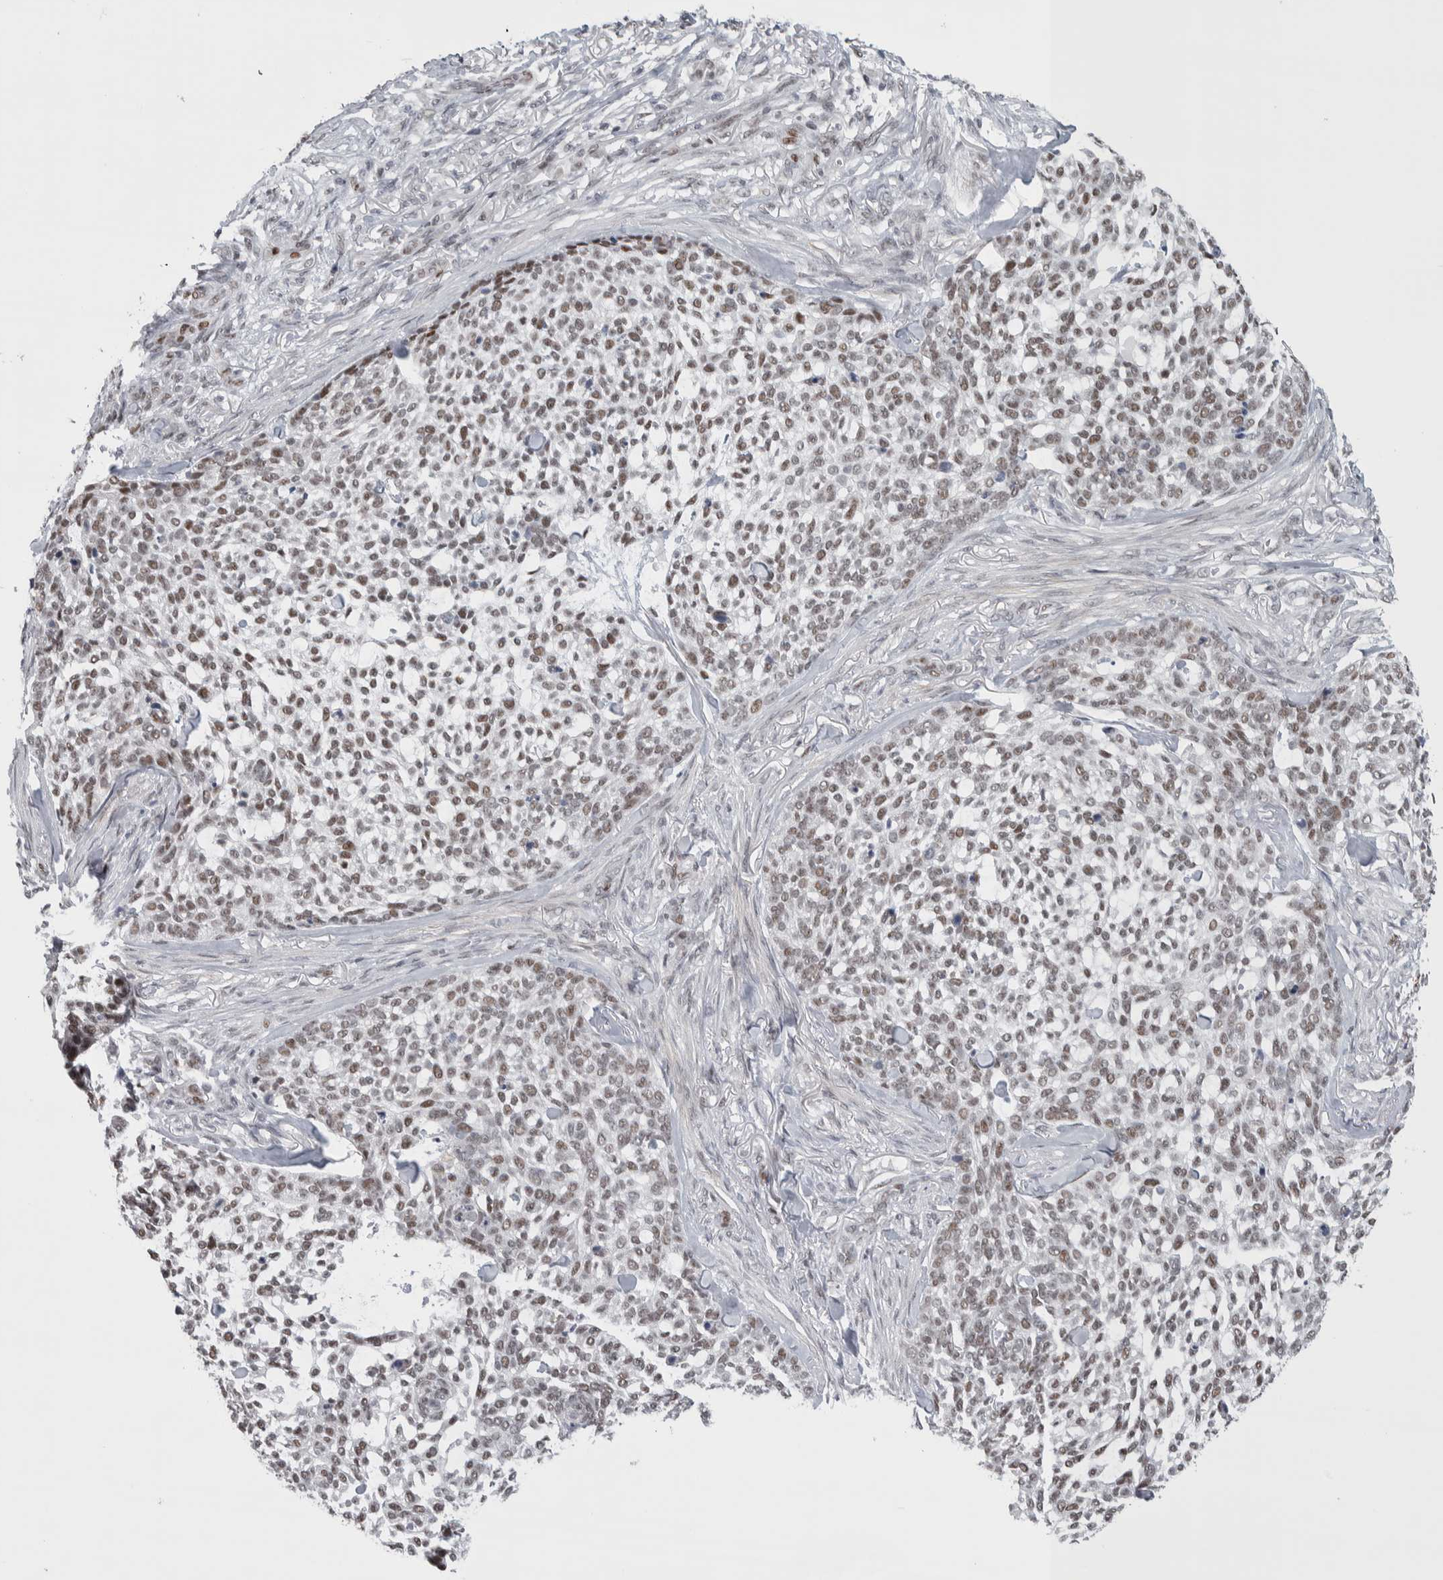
{"staining": {"intensity": "weak", "quantity": "25%-75%", "location": "nuclear"}, "tissue": "skin cancer", "cell_type": "Tumor cells", "image_type": "cancer", "snomed": [{"axis": "morphology", "description": "Basal cell carcinoma"}, {"axis": "topography", "description": "Skin"}], "caption": "Skin cancer stained for a protein (brown) shows weak nuclear positive expression in about 25%-75% of tumor cells.", "gene": "HEXIM2", "patient": {"sex": "female", "age": 64}}